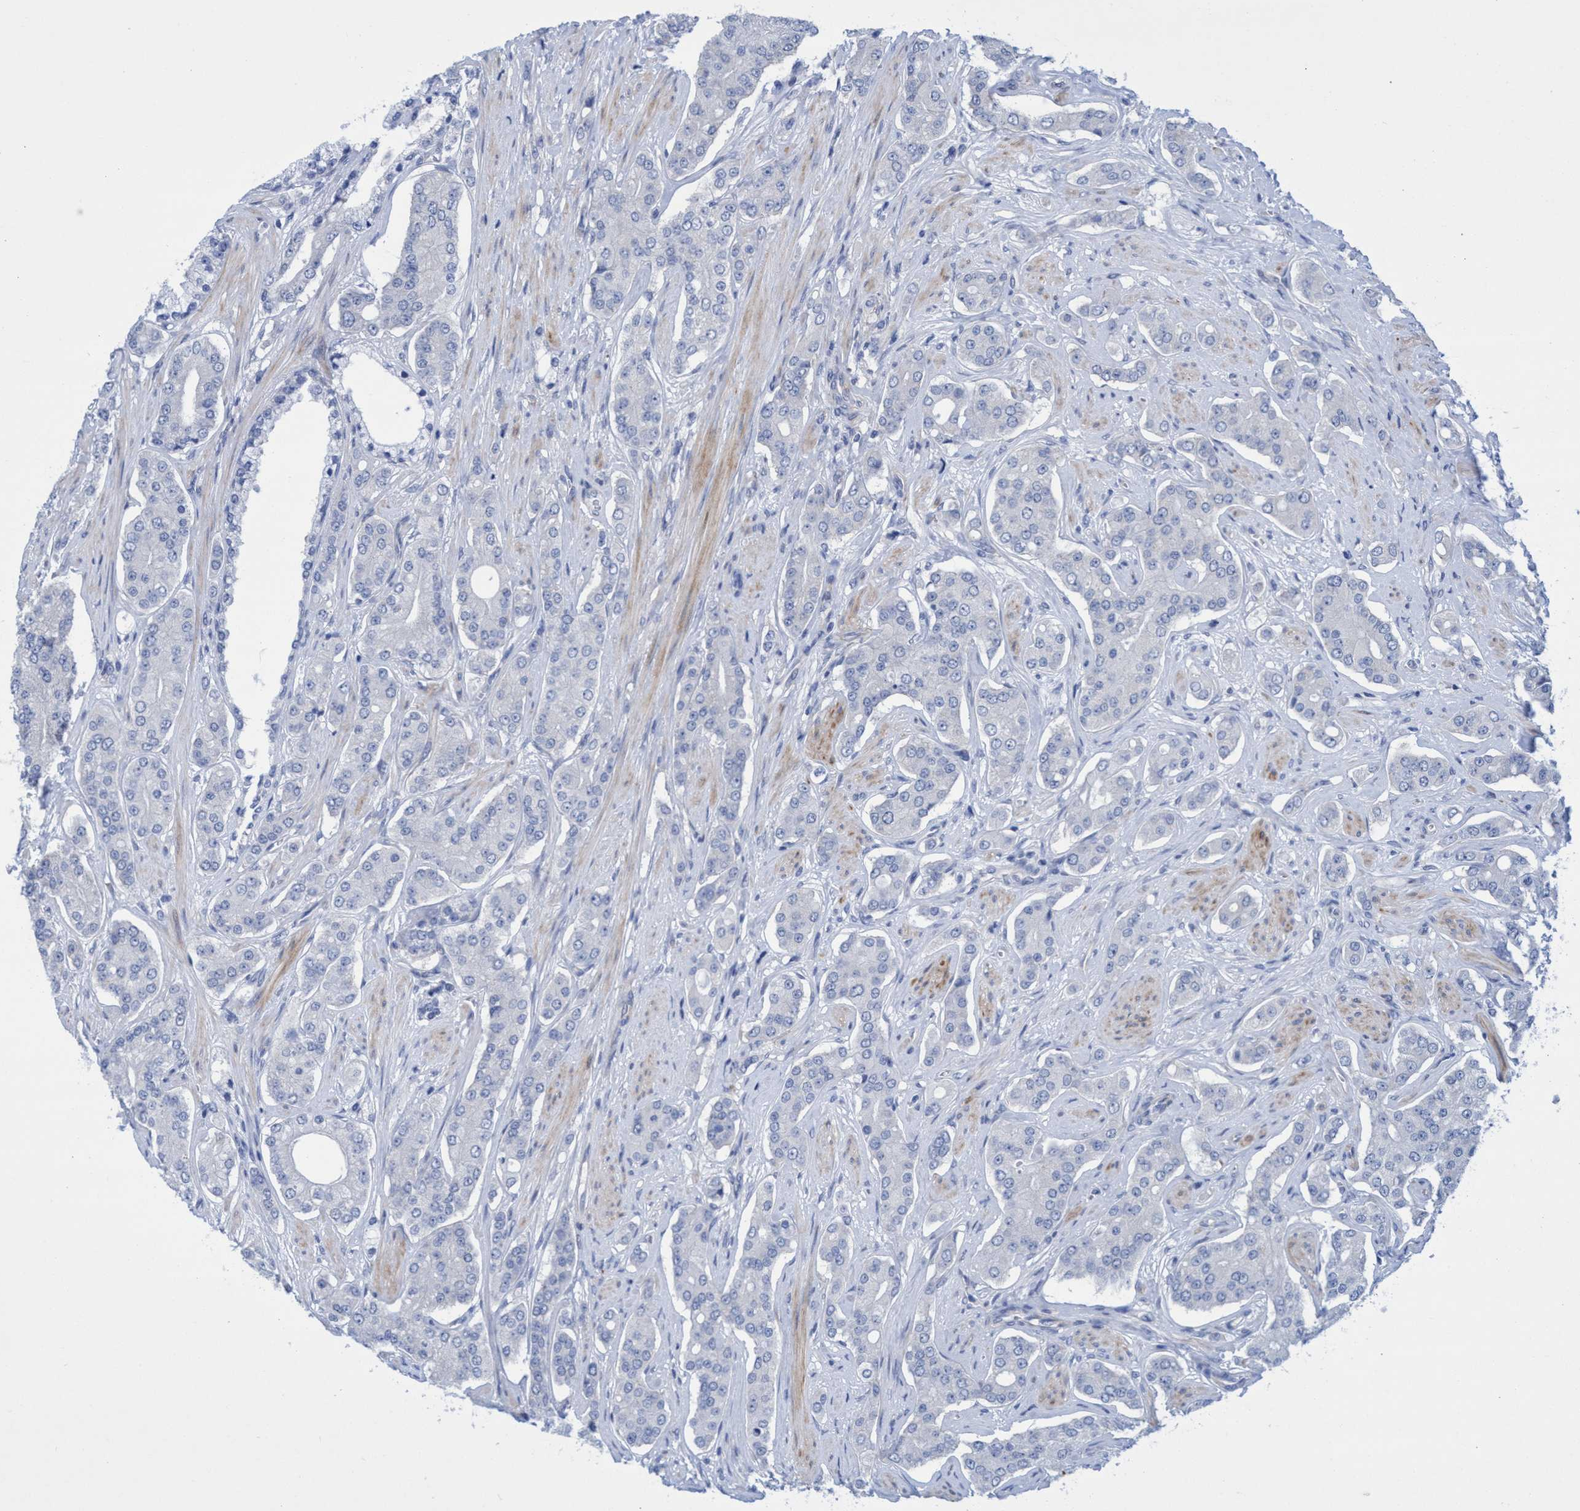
{"staining": {"intensity": "negative", "quantity": "none", "location": "none"}, "tissue": "prostate cancer", "cell_type": "Tumor cells", "image_type": "cancer", "snomed": [{"axis": "morphology", "description": "Adenocarcinoma, High grade"}, {"axis": "topography", "description": "Prostate"}], "caption": "Human high-grade adenocarcinoma (prostate) stained for a protein using immunohistochemistry (IHC) displays no positivity in tumor cells.", "gene": "R3HCC1", "patient": {"sex": "male", "age": 71}}